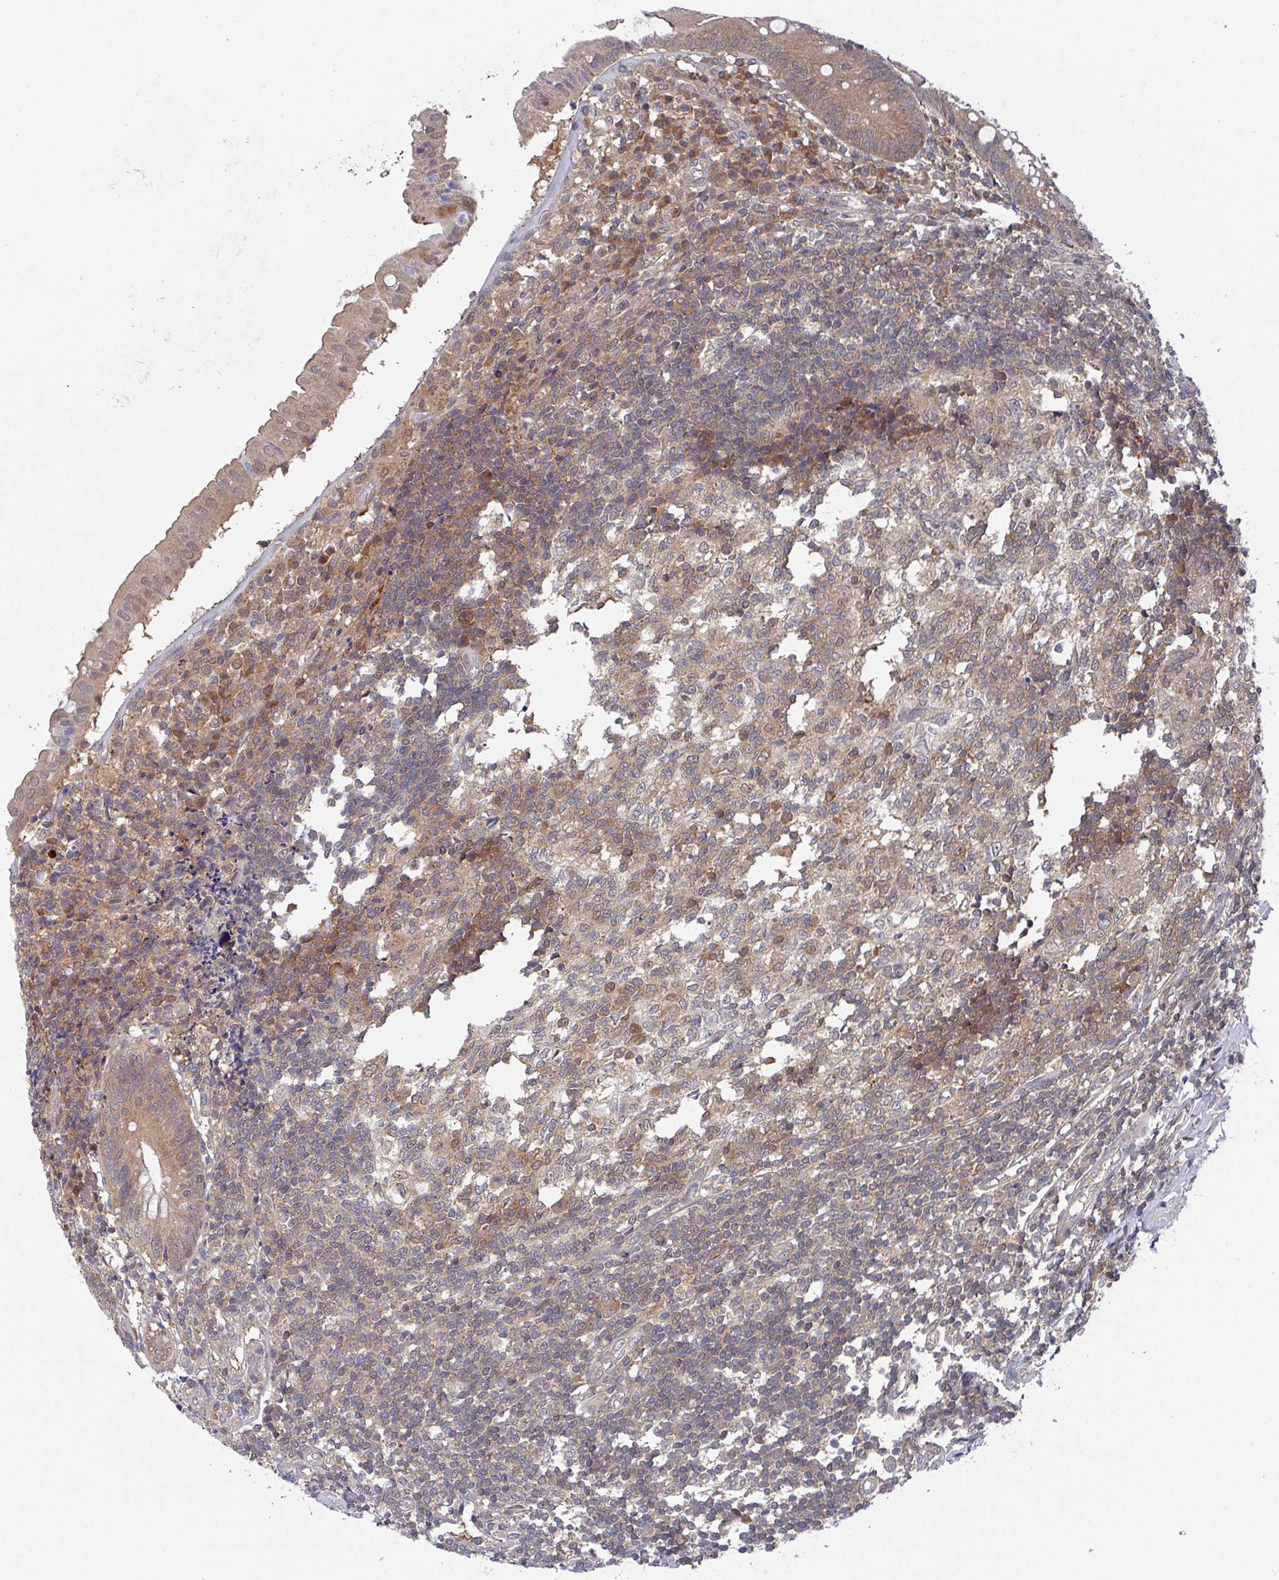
{"staining": {"intensity": "moderate", "quantity": ">75%", "location": "cytoplasmic/membranous,nuclear"}, "tissue": "appendix", "cell_type": "Glandular cells", "image_type": "normal", "snomed": [{"axis": "morphology", "description": "Normal tissue, NOS"}, {"axis": "topography", "description": "Appendix"}], "caption": "Moderate cytoplasmic/membranous,nuclear positivity is seen in about >75% of glandular cells in benign appendix.", "gene": "GOLGA7B", "patient": {"sex": "male", "age": 55}}